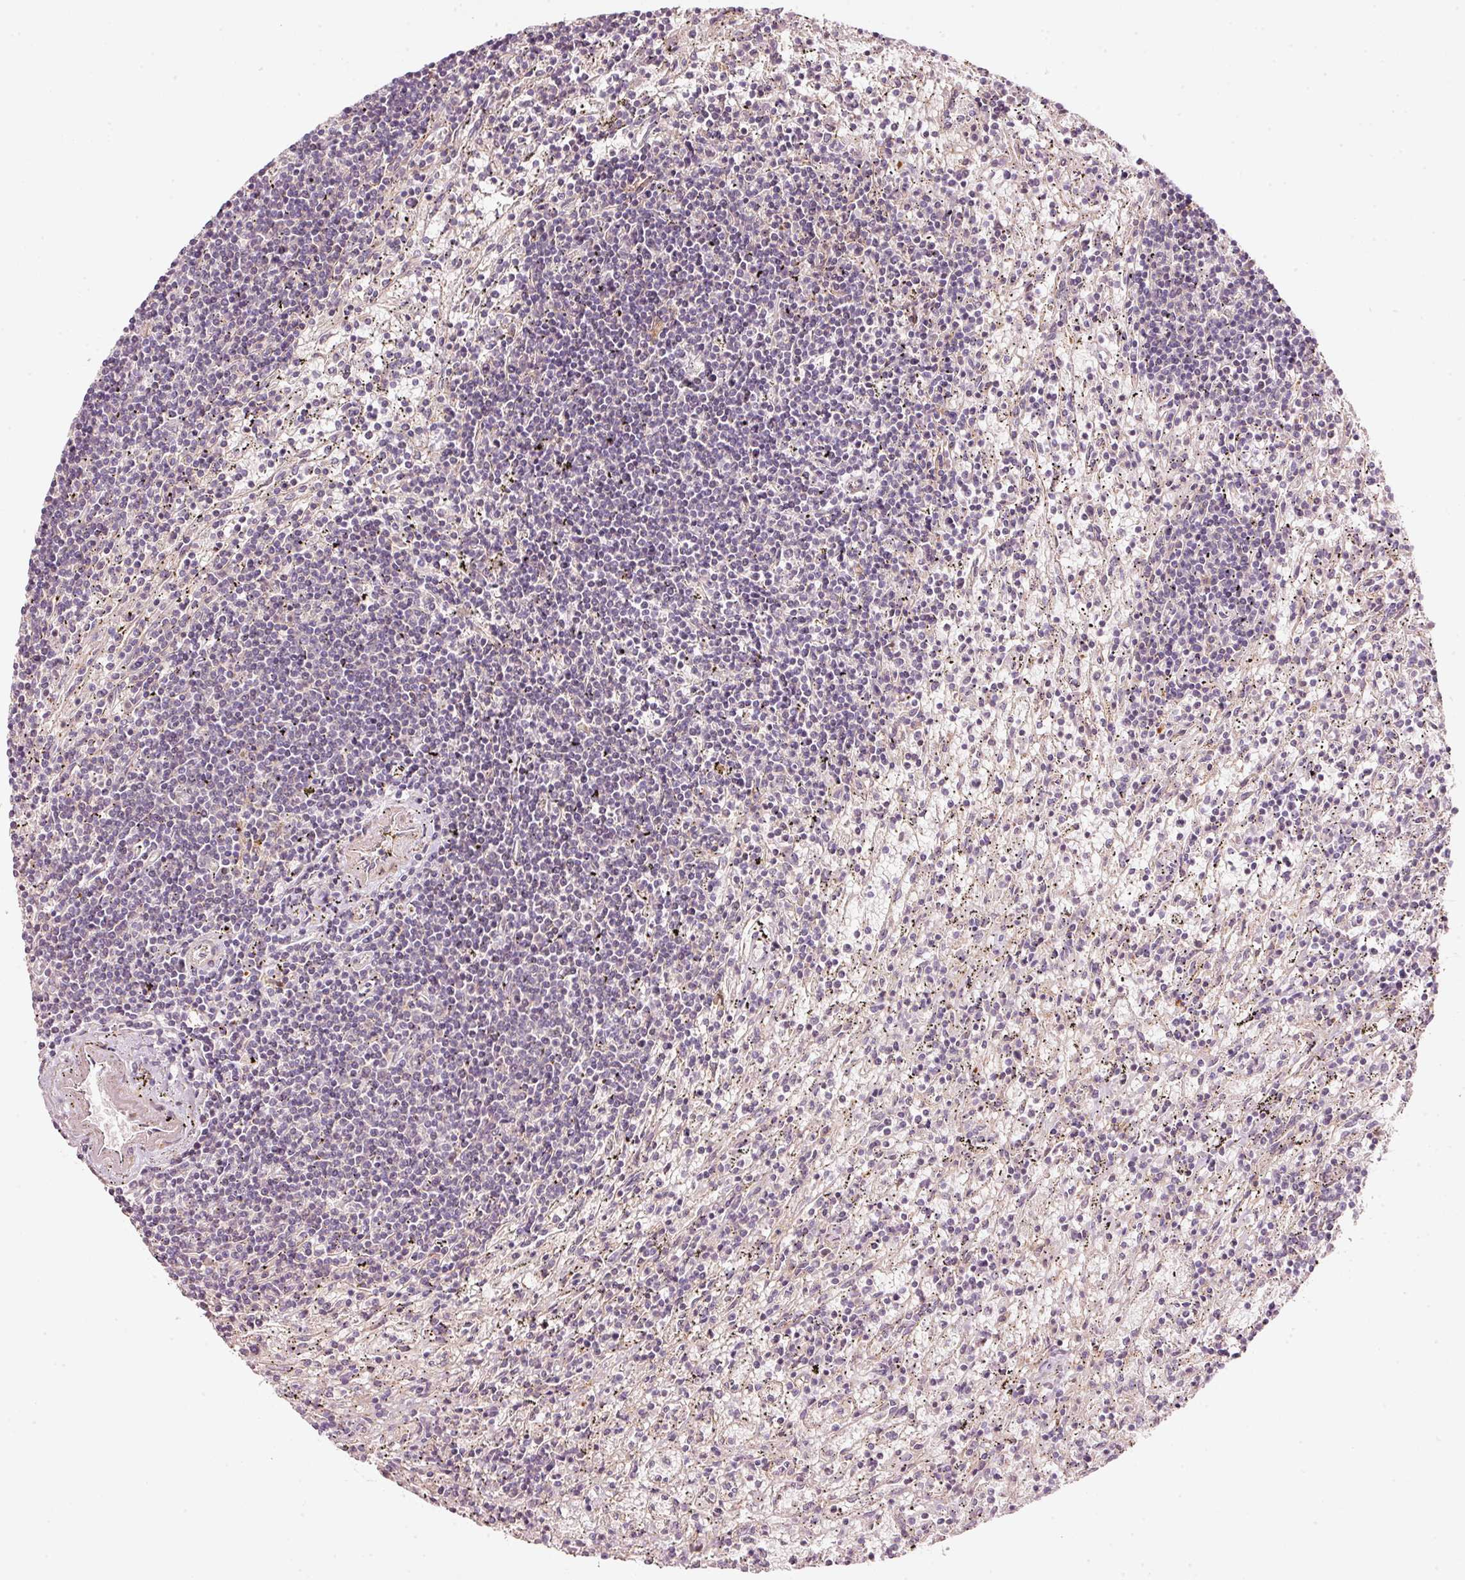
{"staining": {"intensity": "negative", "quantity": "none", "location": "none"}, "tissue": "lymphoma", "cell_type": "Tumor cells", "image_type": "cancer", "snomed": [{"axis": "morphology", "description": "Malignant lymphoma, non-Hodgkin's type, Low grade"}, {"axis": "topography", "description": "Spleen"}], "caption": "This is a micrograph of IHC staining of malignant lymphoma, non-Hodgkin's type (low-grade), which shows no expression in tumor cells.", "gene": "ARHGAP22", "patient": {"sex": "male", "age": 76}}